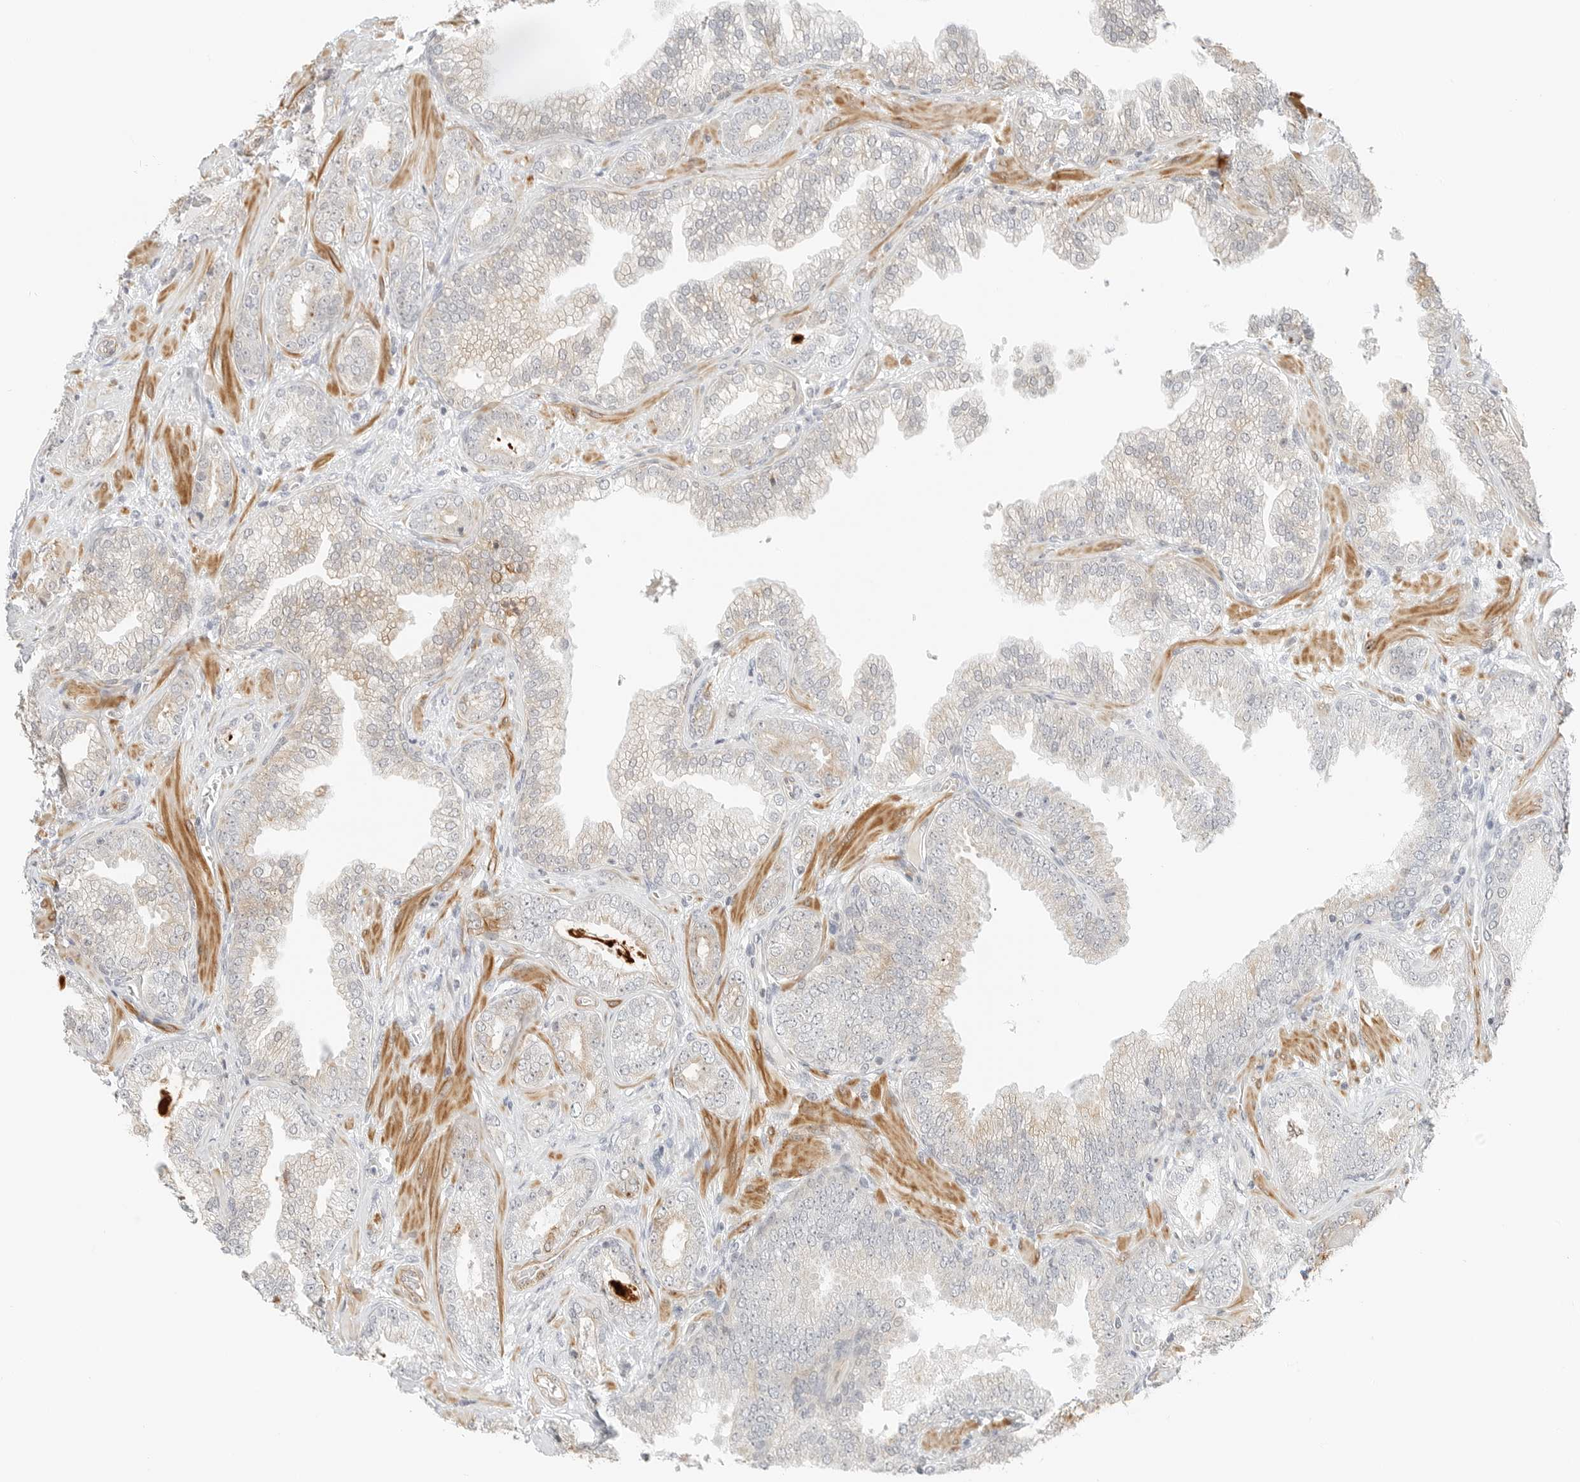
{"staining": {"intensity": "weak", "quantity": "<25%", "location": "cytoplasmic/membranous"}, "tissue": "prostate cancer", "cell_type": "Tumor cells", "image_type": "cancer", "snomed": [{"axis": "morphology", "description": "Adenocarcinoma, High grade"}, {"axis": "topography", "description": "Prostate"}], "caption": "The IHC micrograph has no significant staining in tumor cells of high-grade adenocarcinoma (prostate) tissue.", "gene": "IQCC", "patient": {"sex": "male", "age": 58}}